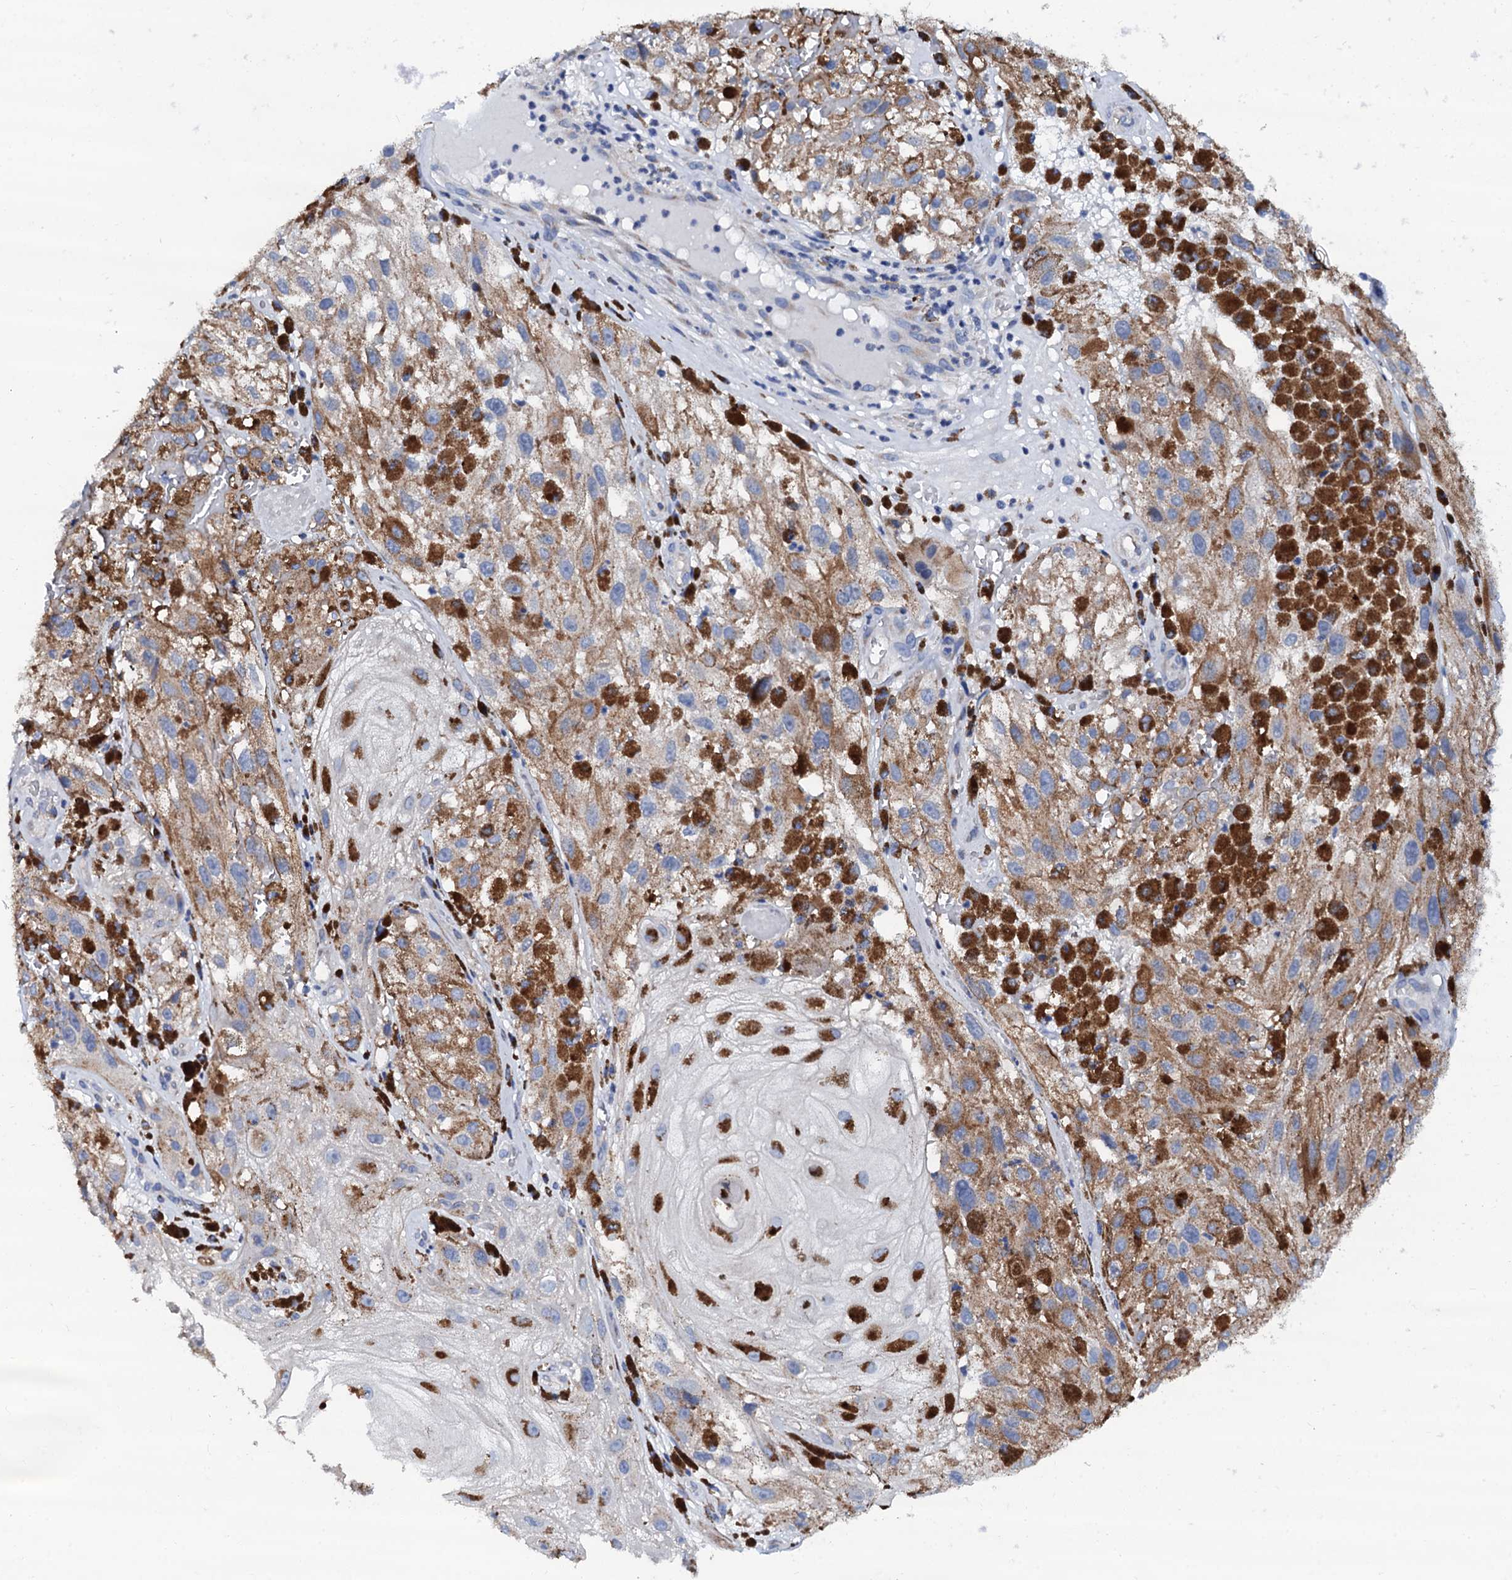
{"staining": {"intensity": "negative", "quantity": "none", "location": "none"}, "tissue": "melanoma", "cell_type": "Tumor cells", "image_type": "cancer", "snomed": [{"axis": "morphology", "description": "Malignant melanoma, NOS"}, {"axis": "topography", "description": "Skin"}], "caption": "Human malignant melanoma stained for a protein using immunohistochemistry reveals no expression in tumor cells.", "gene": "AKAP3", "patient": {"sex": "male", "age": 88}}